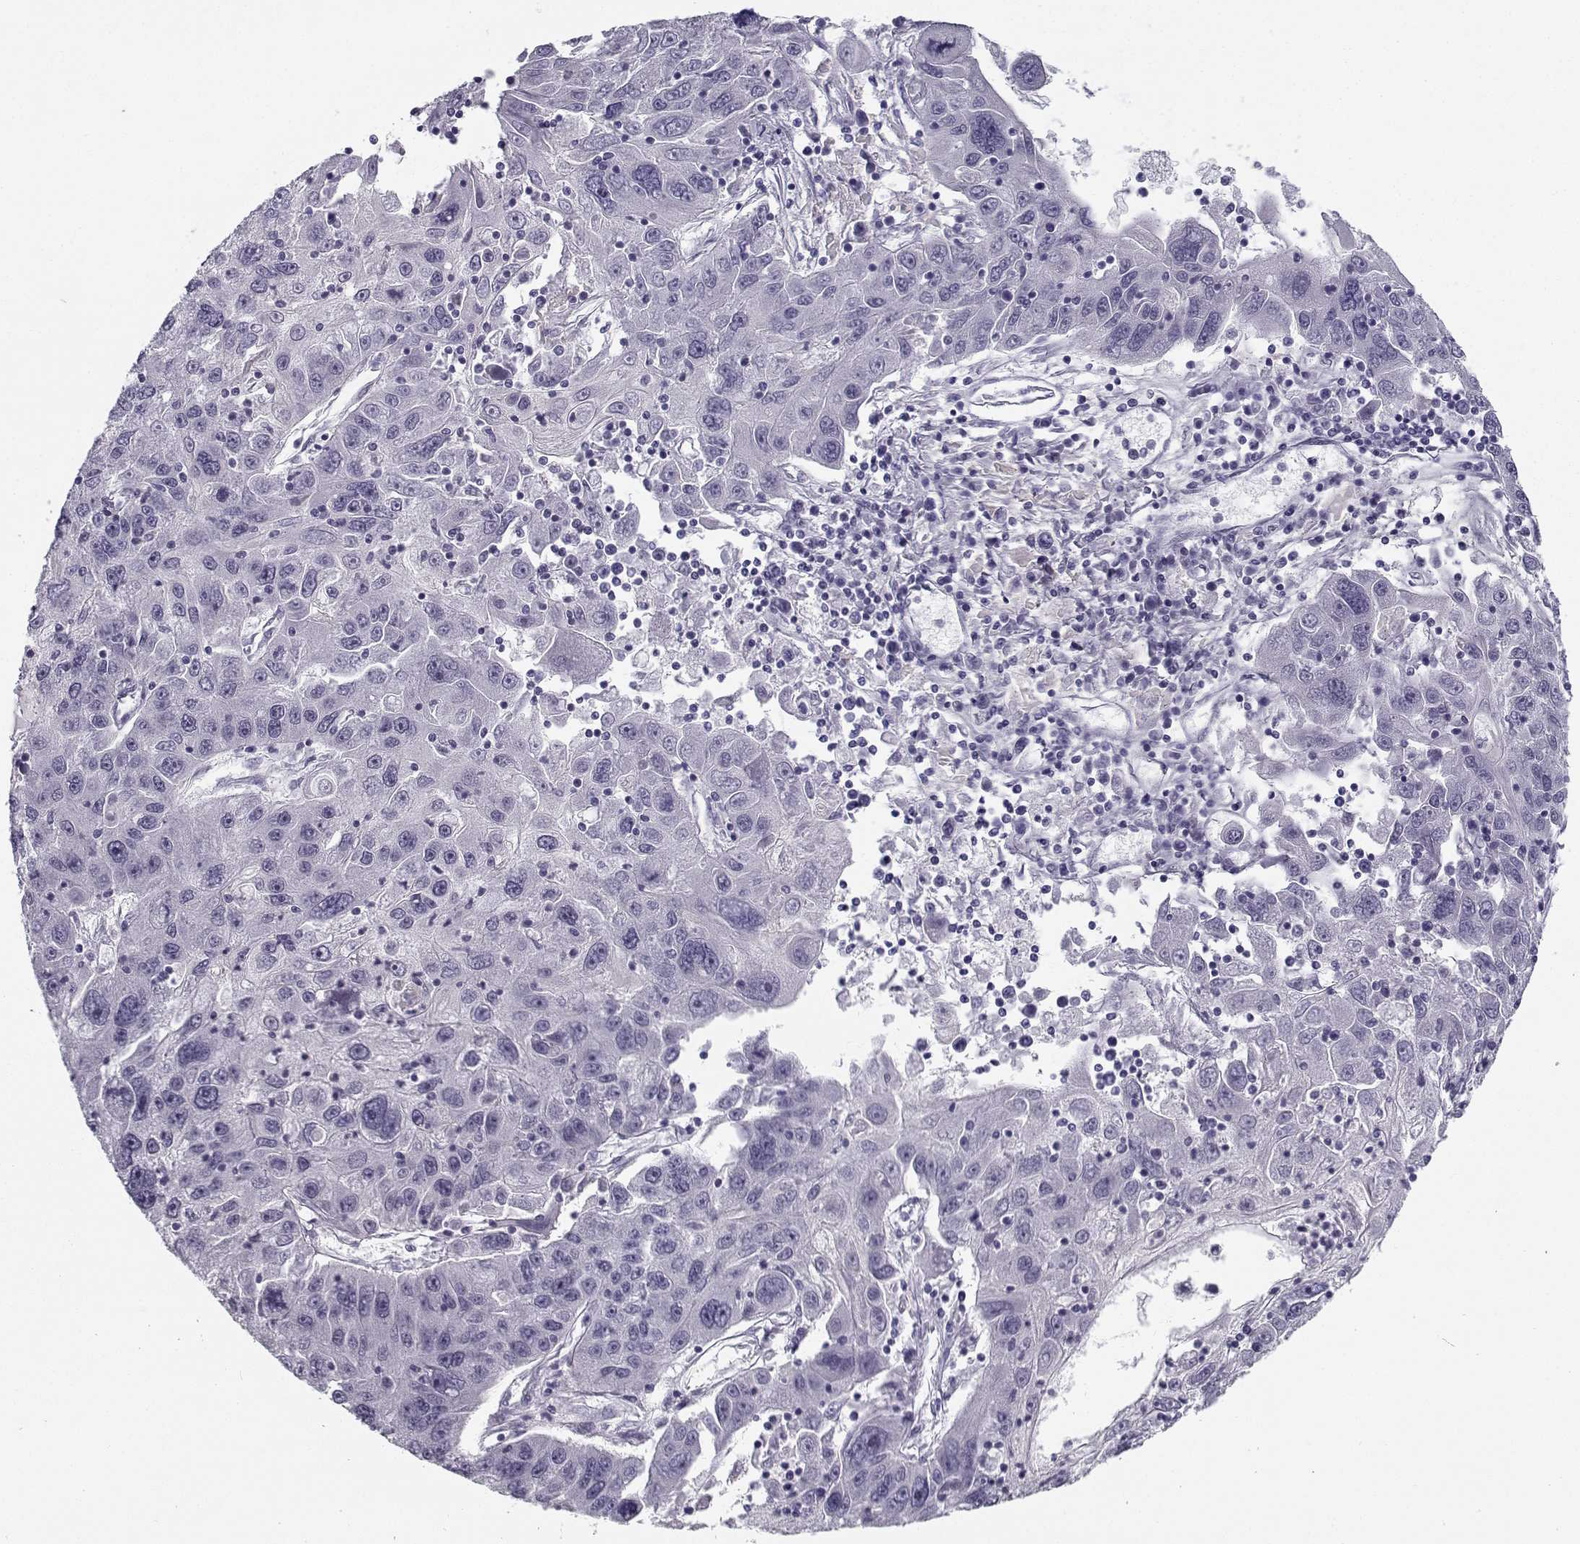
{"staining": {"intensity": "negative", "quantity": "none", "location": "none"}, "tissue": "stomach cancer", "cell_type": "Tumor cells", "image_type": "cancer", "snomed": [{"axis": "morphology", "description": "Adenocarcinoma, NOS"}, {"axis": "topography", "description": "Stomach"}], "caption": "Immunohistochemical staining of human stomach cancer (adenocarcinoma) exhibits no significant staining in tumor cells.", "gene": "CREB3L3", "patient": {"sex": "male", "age": 56}}